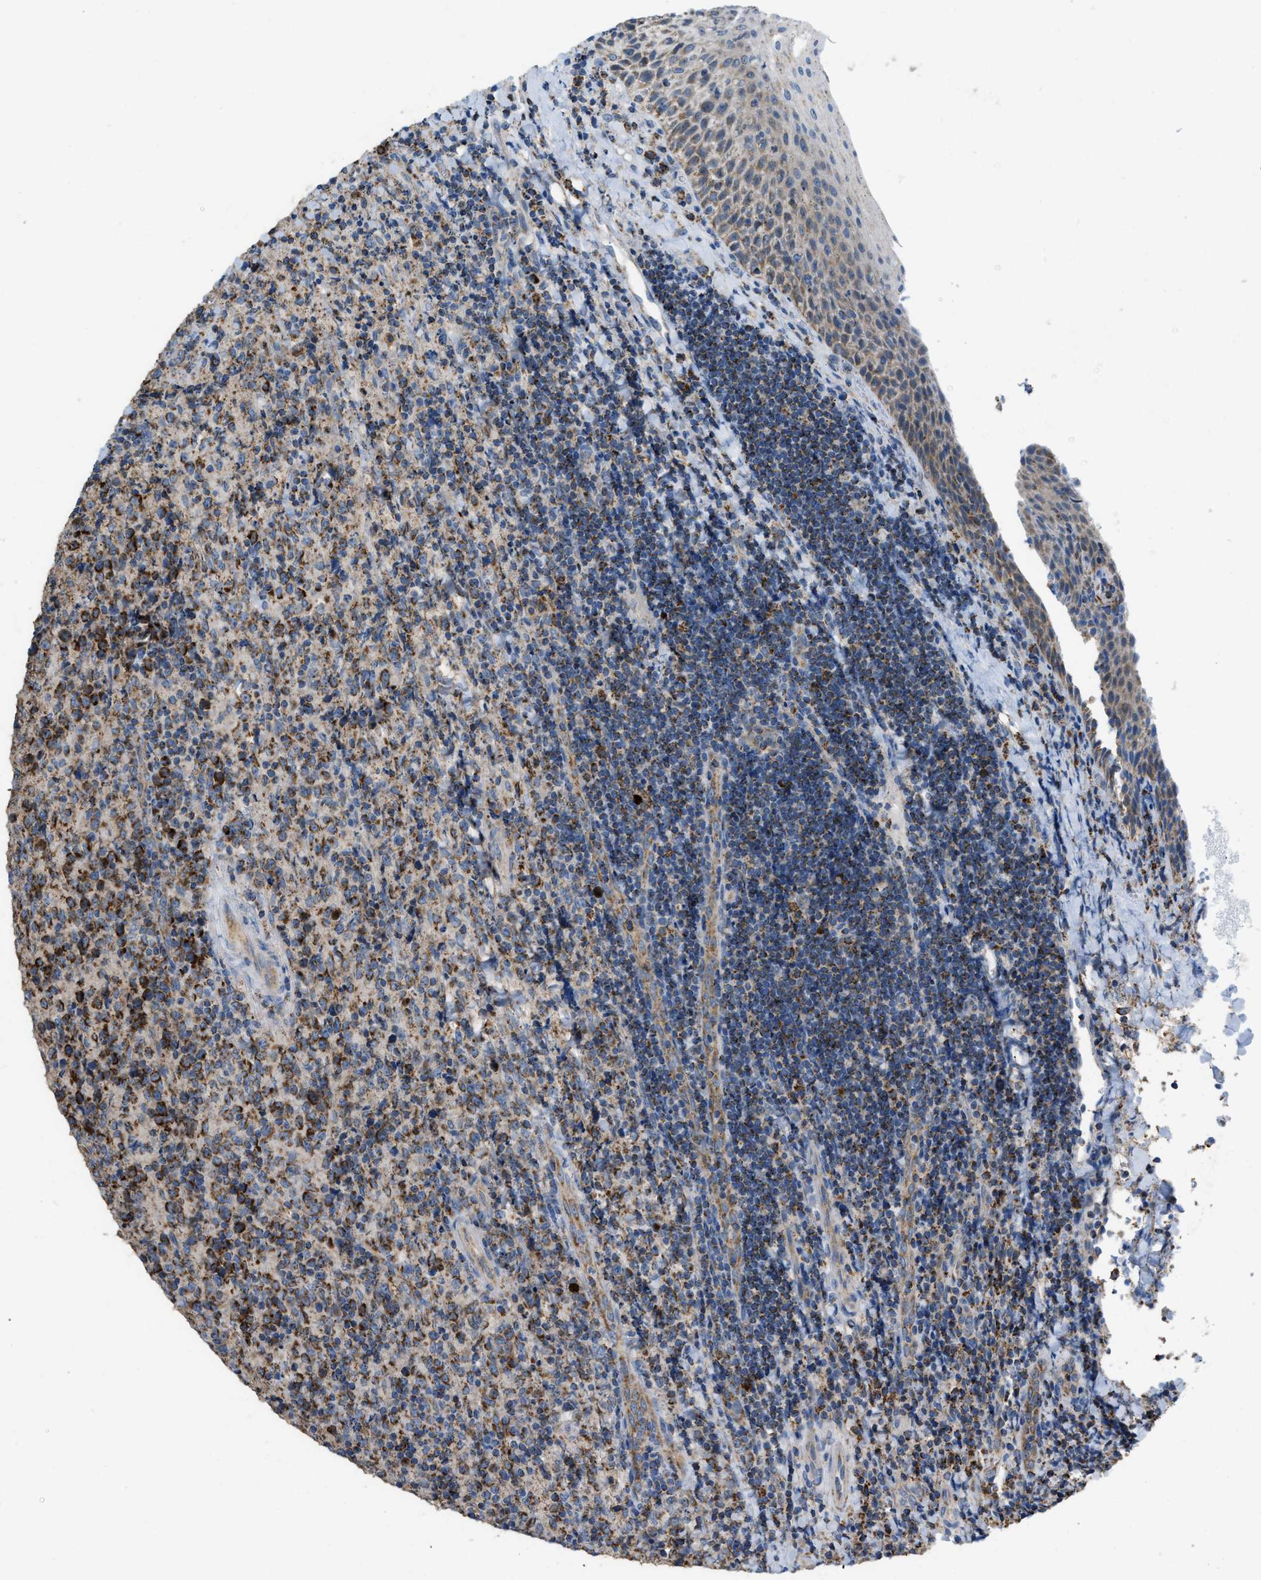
{"staining": {"intensity": "strong", "quantity": "25%-75%", "location": "cytoplasmic/membranous"}, "tissue": "lymphoma", "cell_type": "Tumor cells", "image_type": "cancer", "snomed": [{"axis": "morphology", "description": "Malignant lymphoma, non-Hodgkin's type, High grade"}, {"axis": "topography", "description": "Tonsil"}], "caption": "Malignant lymphoma, non-Hodgkin's type (high-grade) stained with immunohistochemistry reveals strong cytoplasmic/membranous staining in approximately 25%-75% of tumor cells.", "gene": "ETFB", "patient": {"sex": "female", "age": 36}}